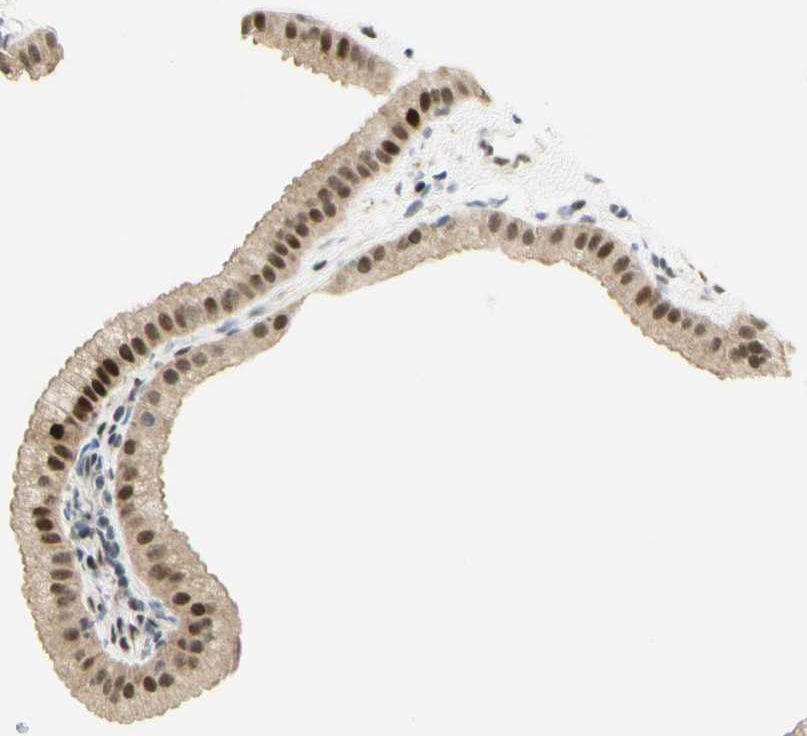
{"staining": {"intensity": "moderate", "quantity": ">75%", "location": "nuclear"}, "tissue": "gallbladder", "cell_type": "Glandular cells", "image_type": "normal", "snomed": [{"axis": "morphology", "description": "Normal tissue, NOS"}, {"axis": "topography", "description": "Gallbladder"}], "caption": "An immunohistochemistry (IHC) image of normal tissue is shown. Protein staining in brown shows moderate nuclear positivity in gallbladder within glandular cells. Using DAB (brown) and hematoxylin (blue) stains, captured at high magnification using brightfield microscopy.", "gene": "DDX1", "patient": {"sex": "female", "age": 64}}